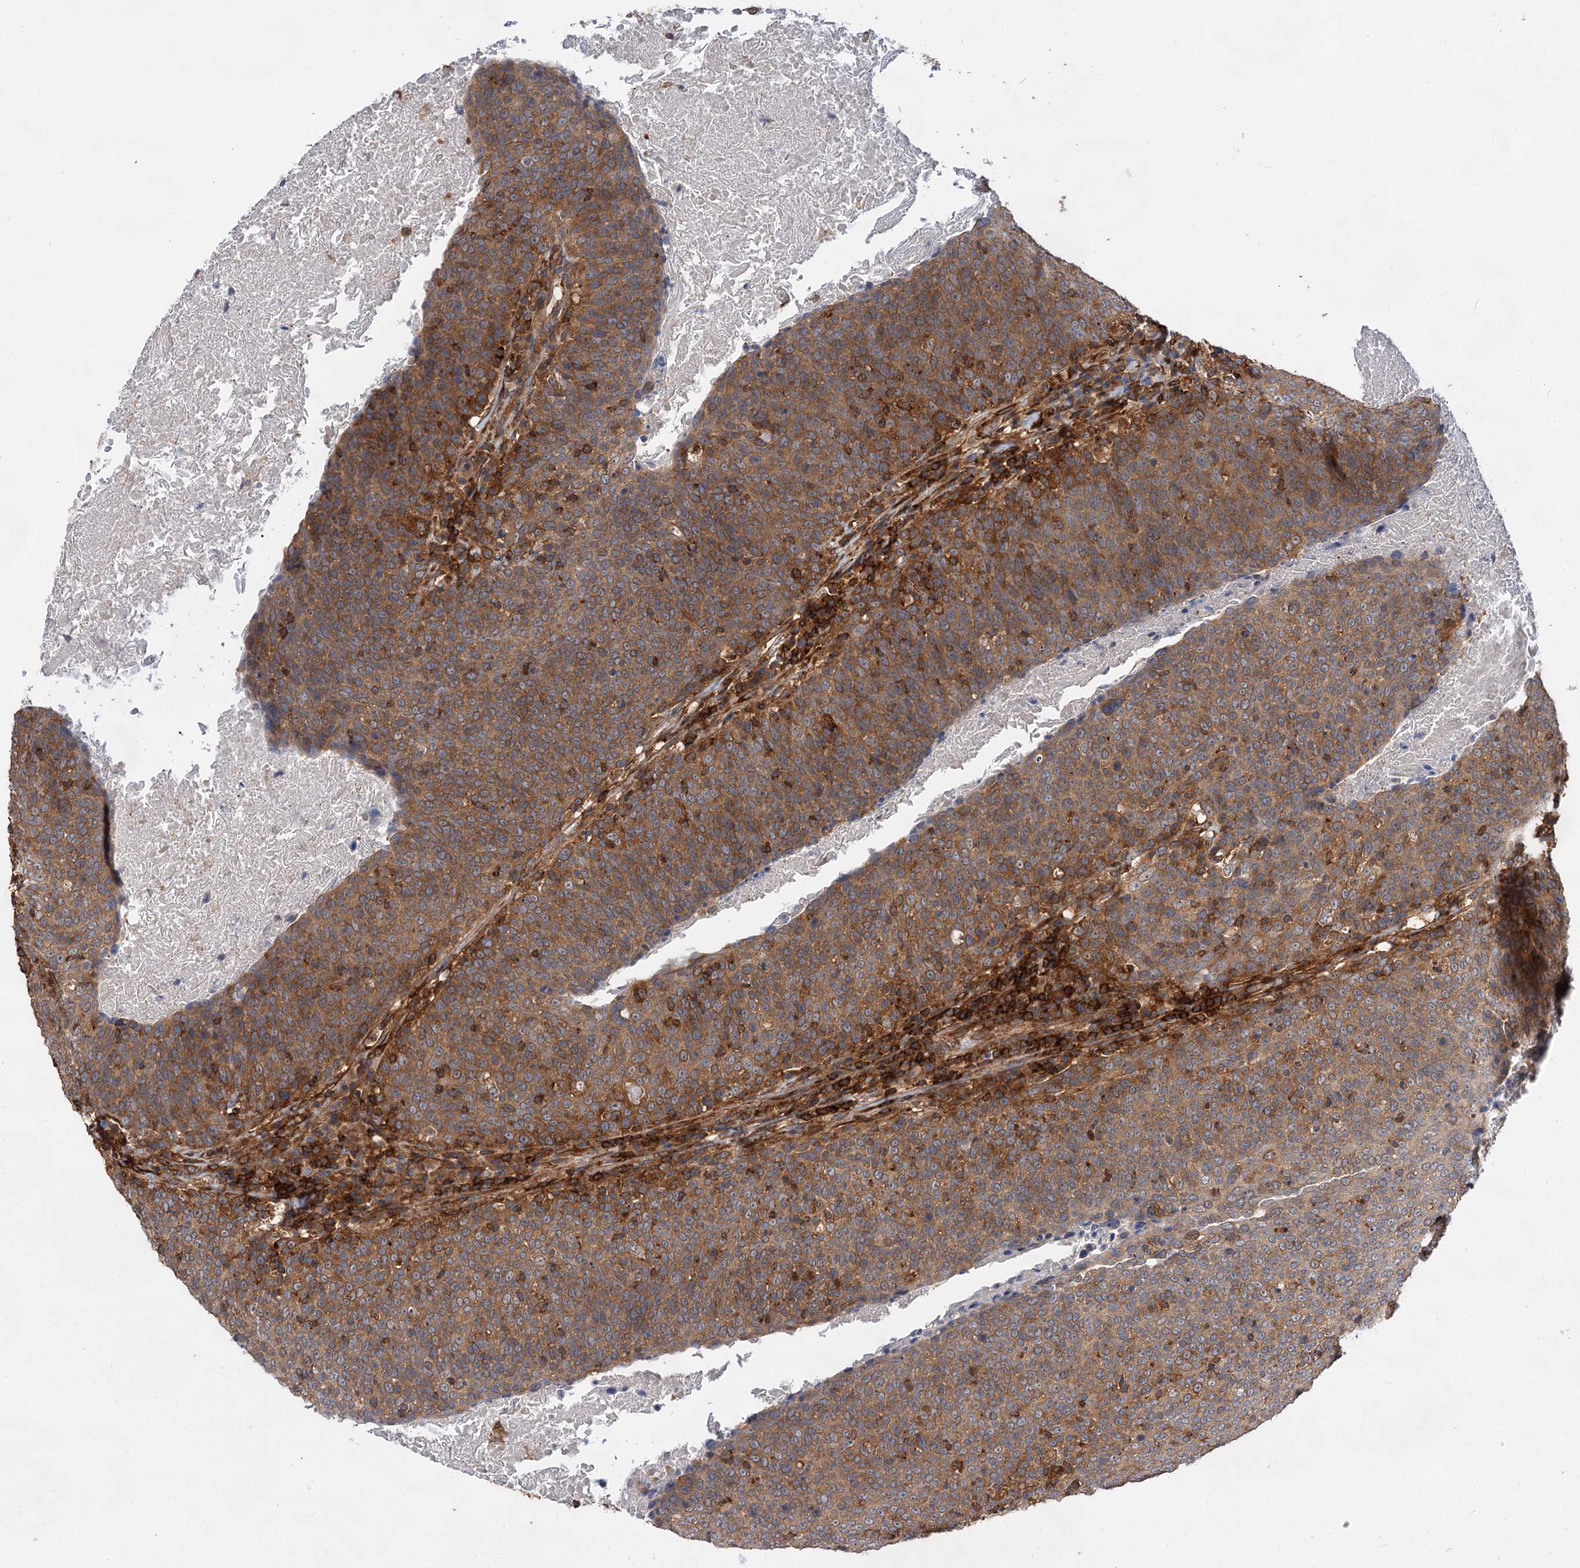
{"staining": {"intensity": "moderate", "quantity": ">75%", "location": "cytoplasmic/membranous"}, "tissue": "head and neck cancer", "cell_type": "Tumor cells", "image_type": "cancer", "snomed": [{"axis": "morphology", "description": "Squamous cell carcinoma, NOS"}, {"axis": "morphology", "description": "Squamous cell carcinoma, metastatic, NOS"}, {"axis": "topography", "description": "Lymph node"}, {"axis": "topography", "description": "Head-Neck"}], "caption": "Human head and neck squamous cell carcinoma stained for a protein (brown) displays moderate cytoplasmic/membranous positive staining in approximately >75% of tumor cells.", "gene": "PACS1", "patient": {"sex": "male", "age": 62}}